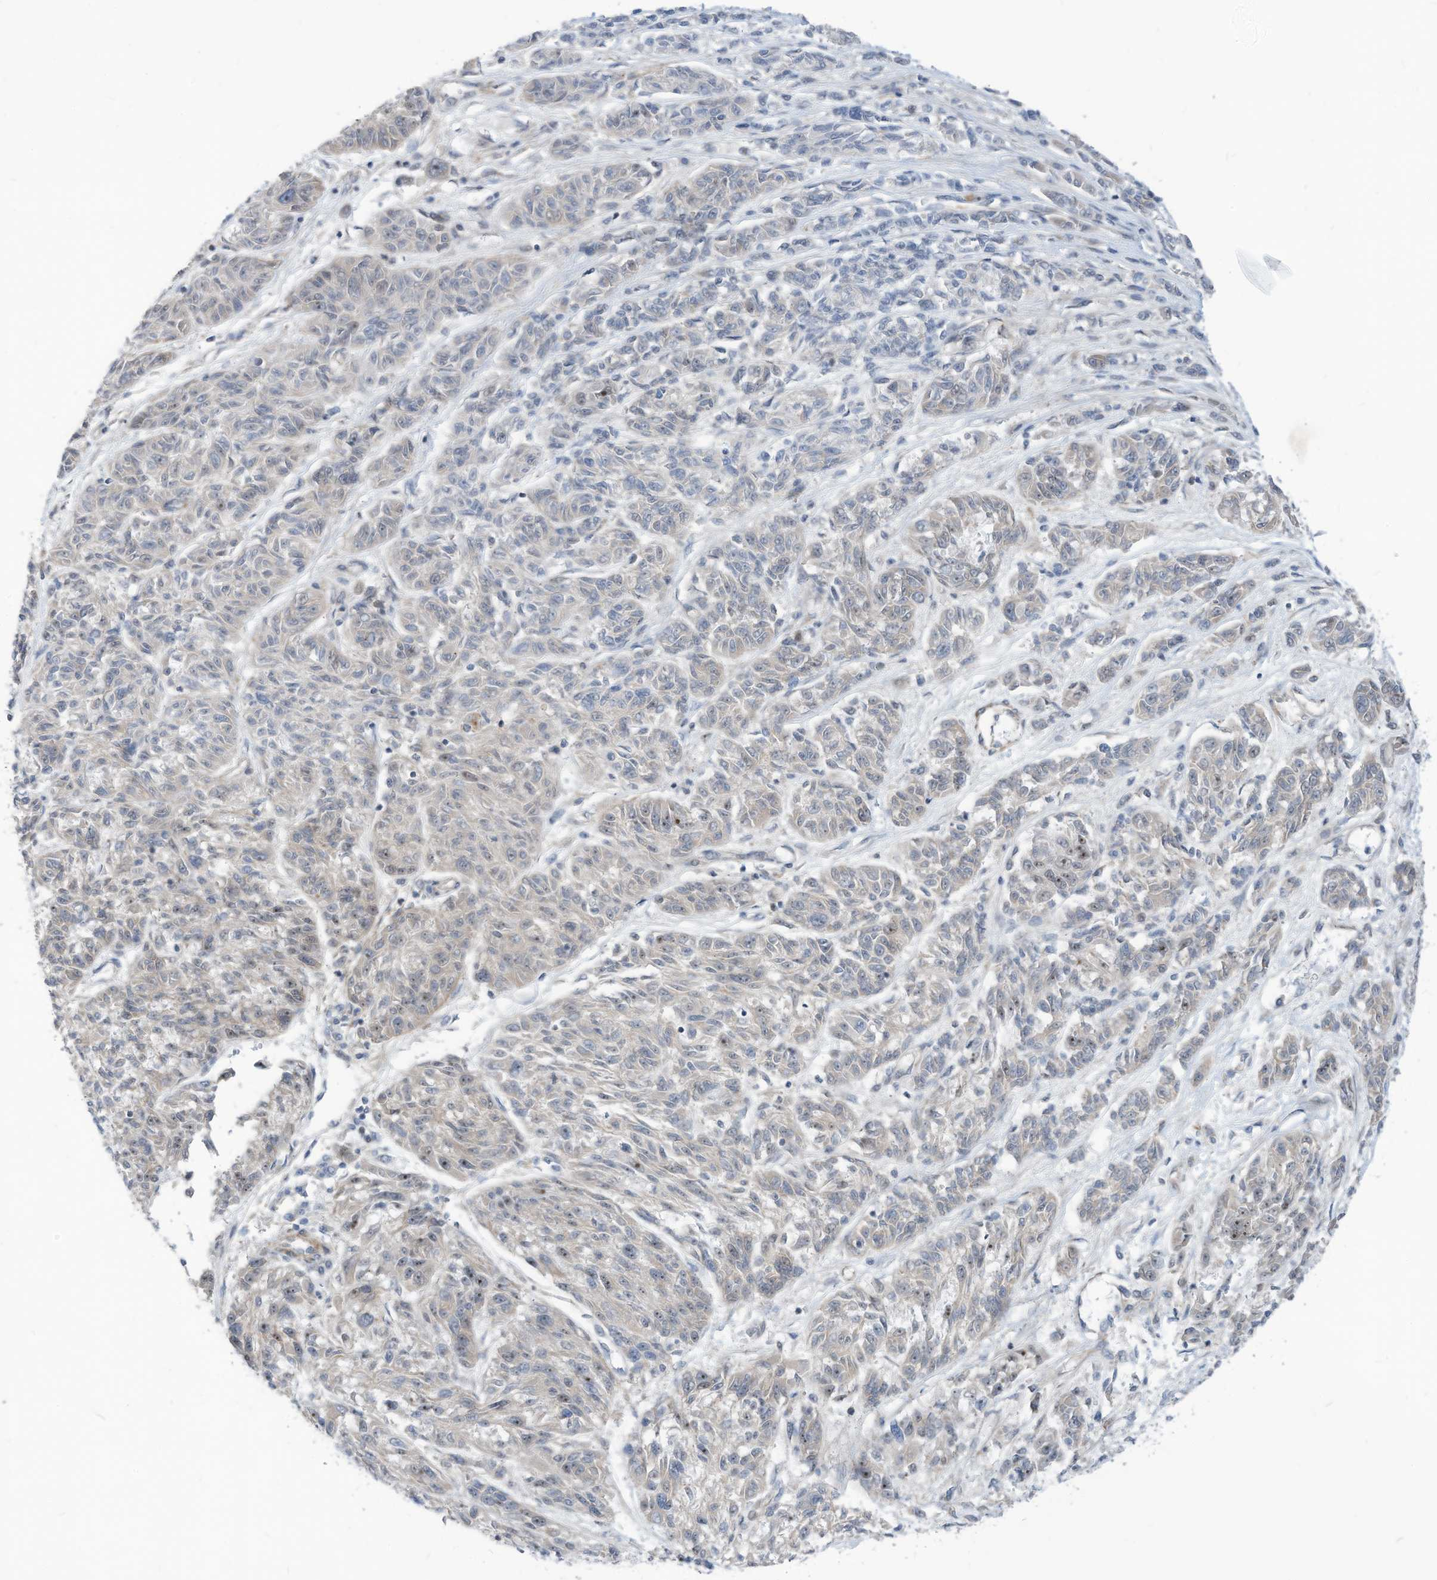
{"staining": {"intensity": "negative", "quantity": "none", "location": "none"}, "tissue": "melanoma", "cell_type": "Tumor cells", "image_type": "cancer", "snomed": [{"axis": "morphology", "description": "Malignant melanoma, NOS"}, {"axis": "topography", "description": "Skin"}], "caption": "Protein analysis of malignant melanoma shows no significant staining in tumor cells. Nuclei are stained in blue.", "gene": "GPATCH3", "patient": {"sex": "male", "age": 53}}